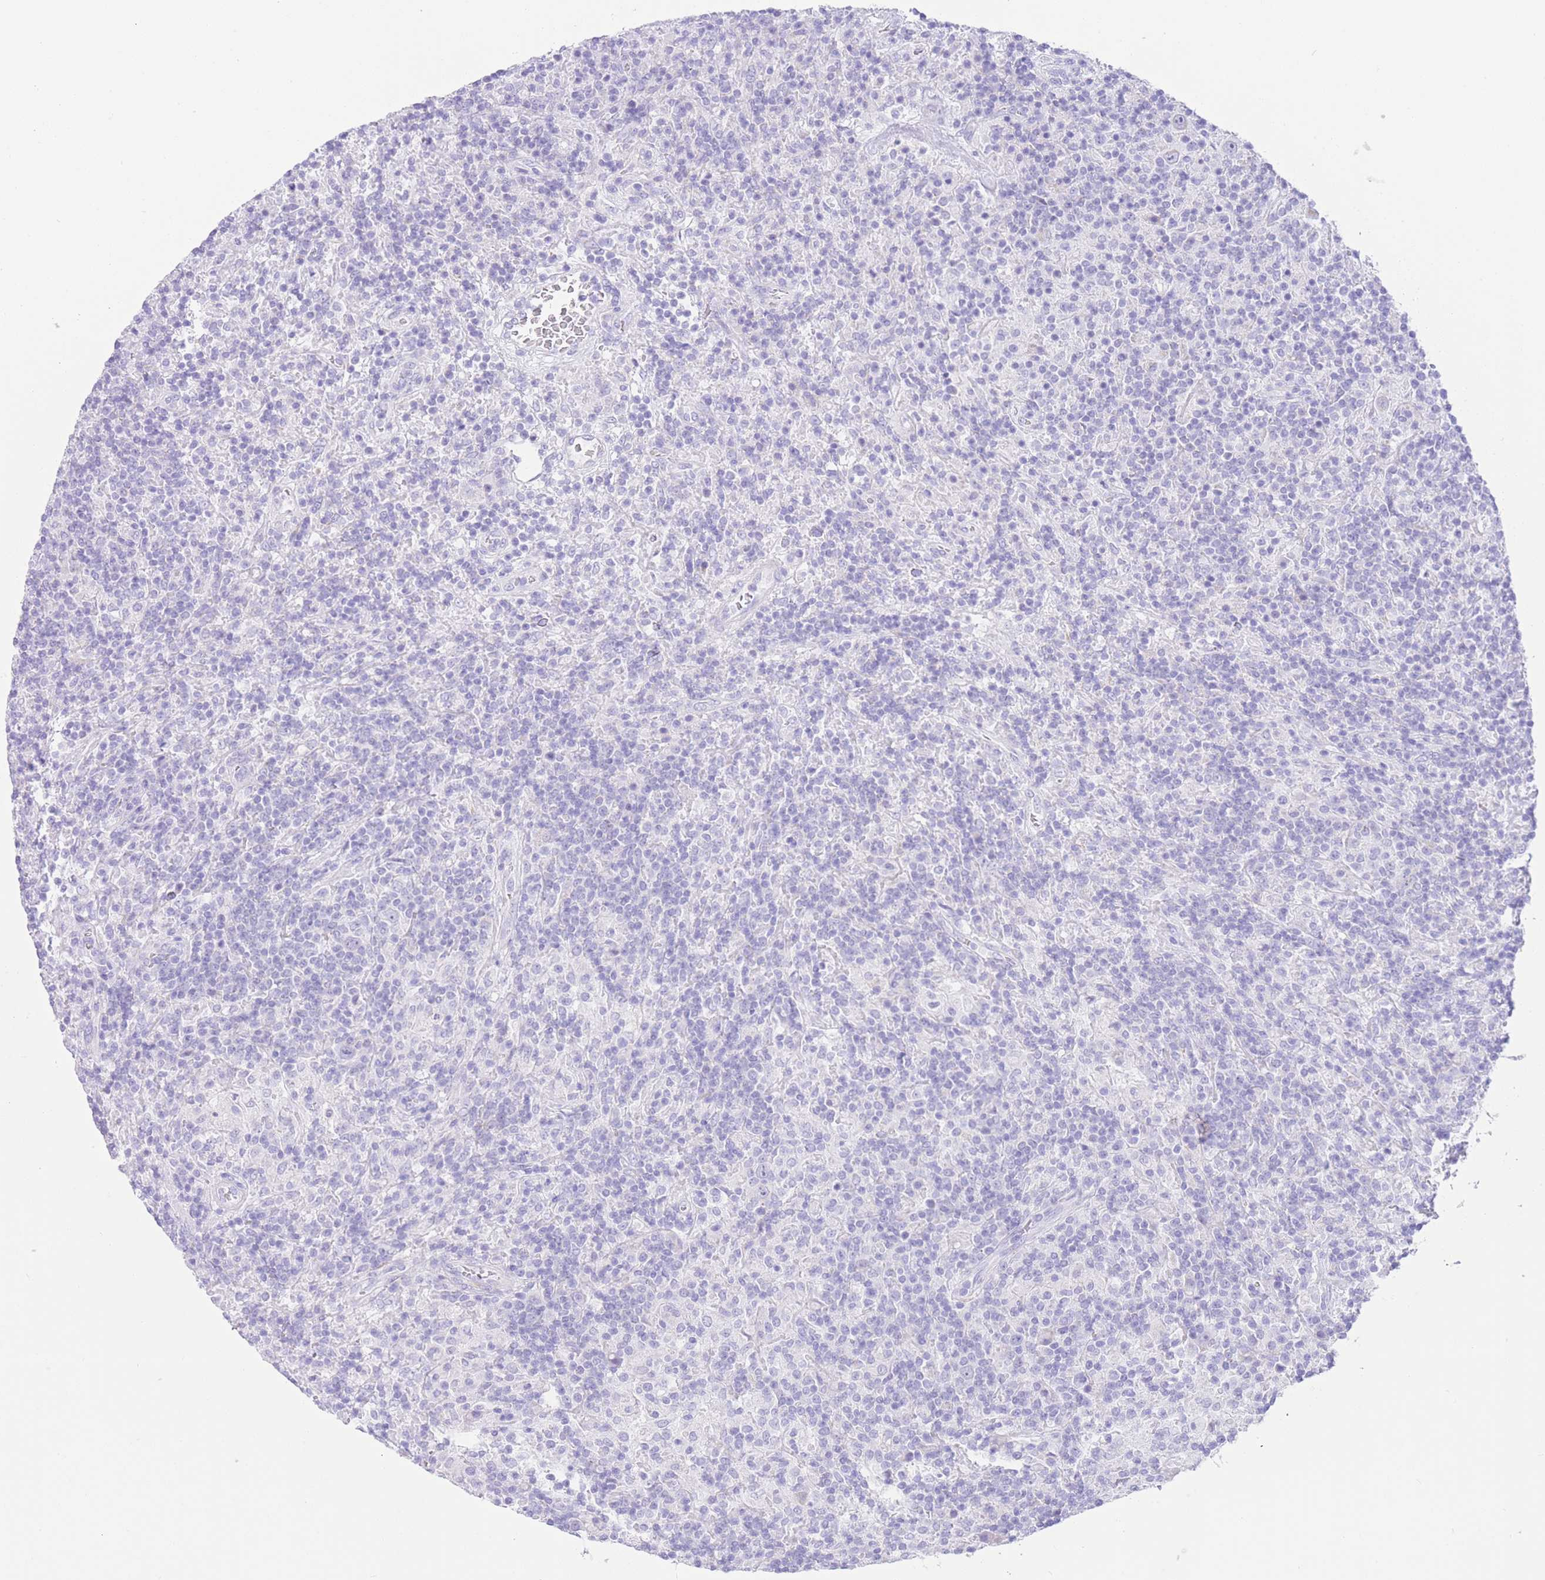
{"staining": {"intensity": "negative", "quantity": "none", "location": "none"}, "tissue": "lymphoma", "cell_type": "Tumor cells", "image_type": "cancer", "snomed": [{"axis": "morphology", "description": "Hodgkin's disease, NOS"}, {"axis": "topography", "description": "Lymph node"}], "caption": "This is an immunohistochemistry photomicrograph of human Hodgkin's disease. There is no expression in tumor cells.", "gene": "ACSM4", "patient": {"sex": "male", "age": 70}}